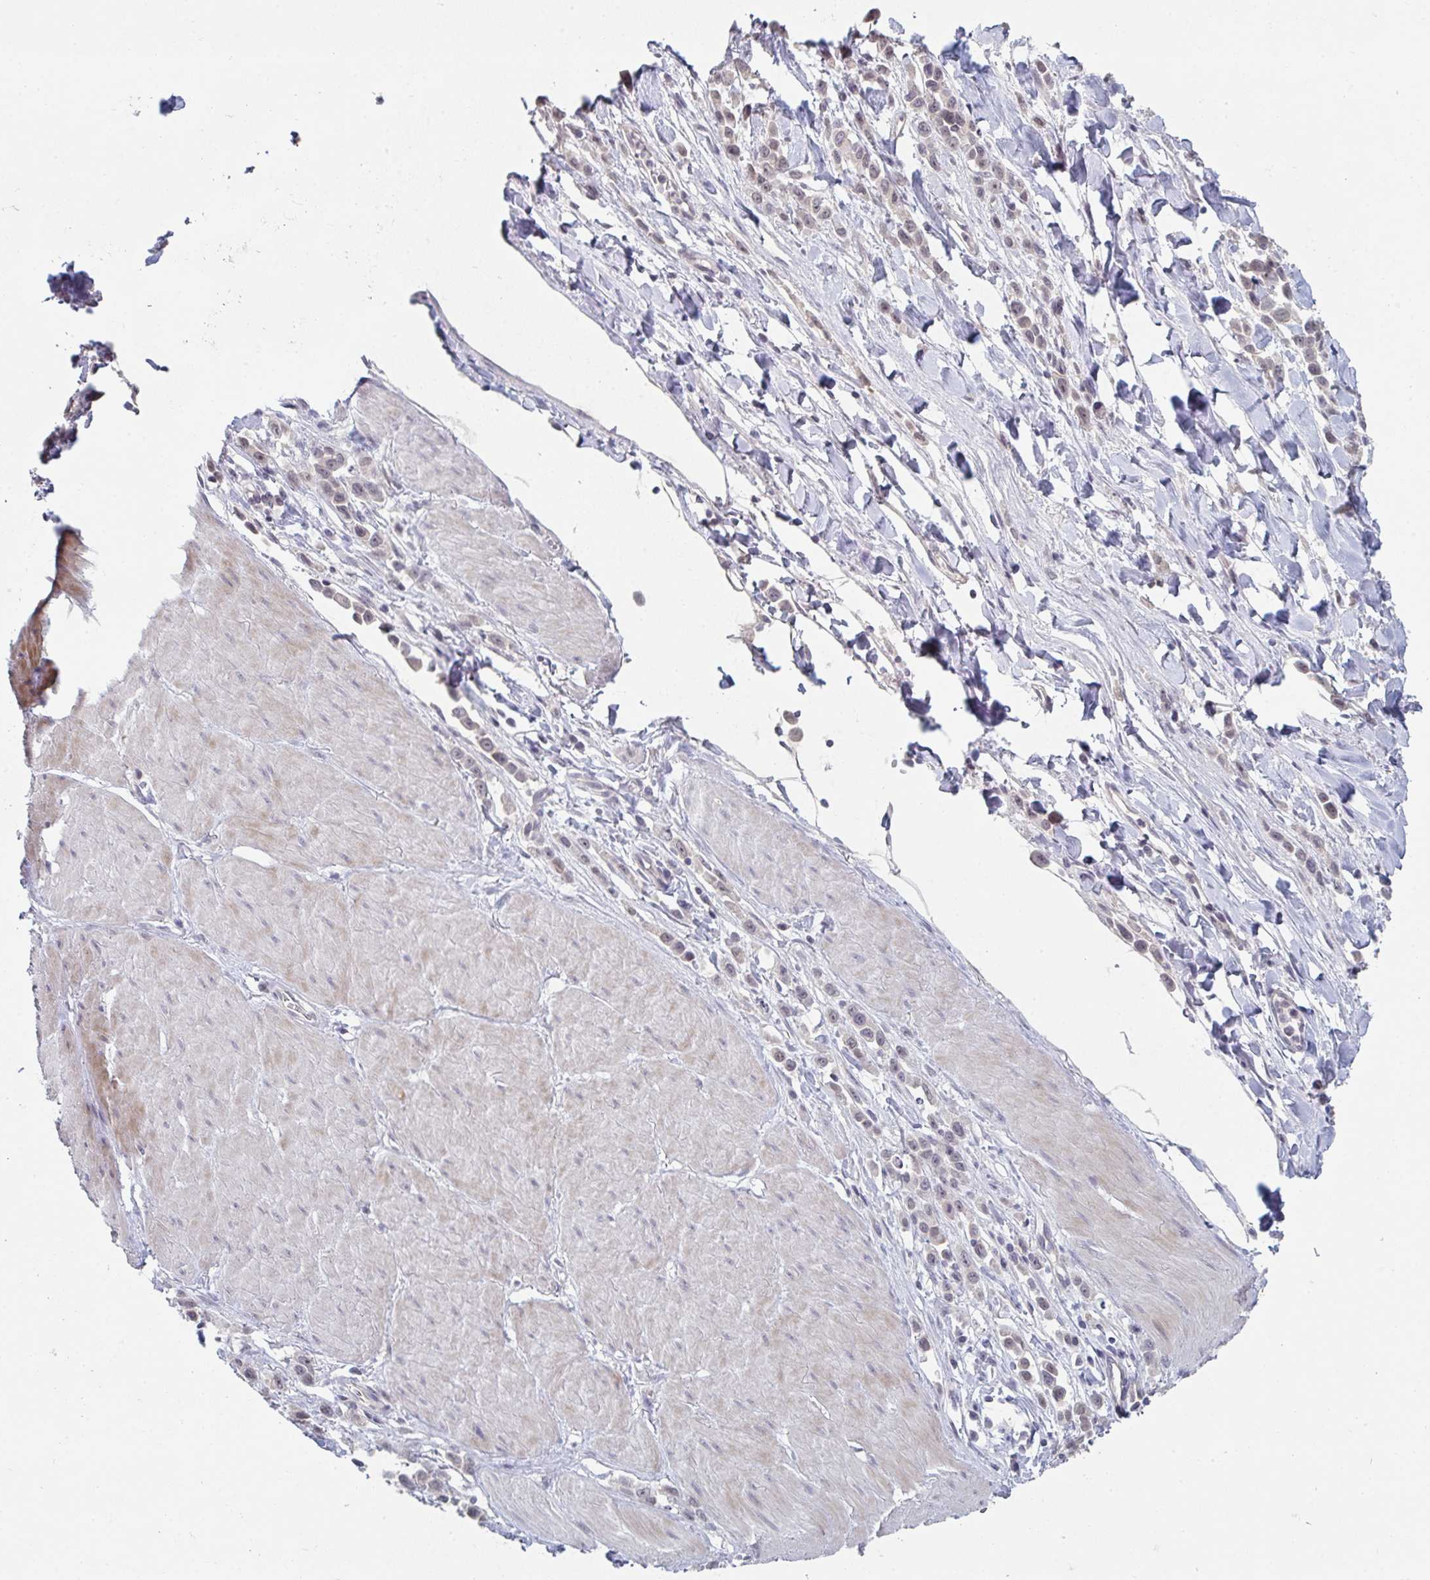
{"staining": {"intensity": "negative", "quantity": "none", "location": "none"}, "tissue": "stomach cancer", "cell_type": "Tumor cells", "image_type": "cancer", "snomed": [{"axis": "morphology", "description": "Adenocarcinoma, NOS"}, {"axis": "topography", "description": "Stomach"}], "caption": "The photomicrograph demonstrates no significant expression in tumor cells of stomach cancer.", "gene": "ZNF214", "patient": {"sex": "male", "age": 47}}